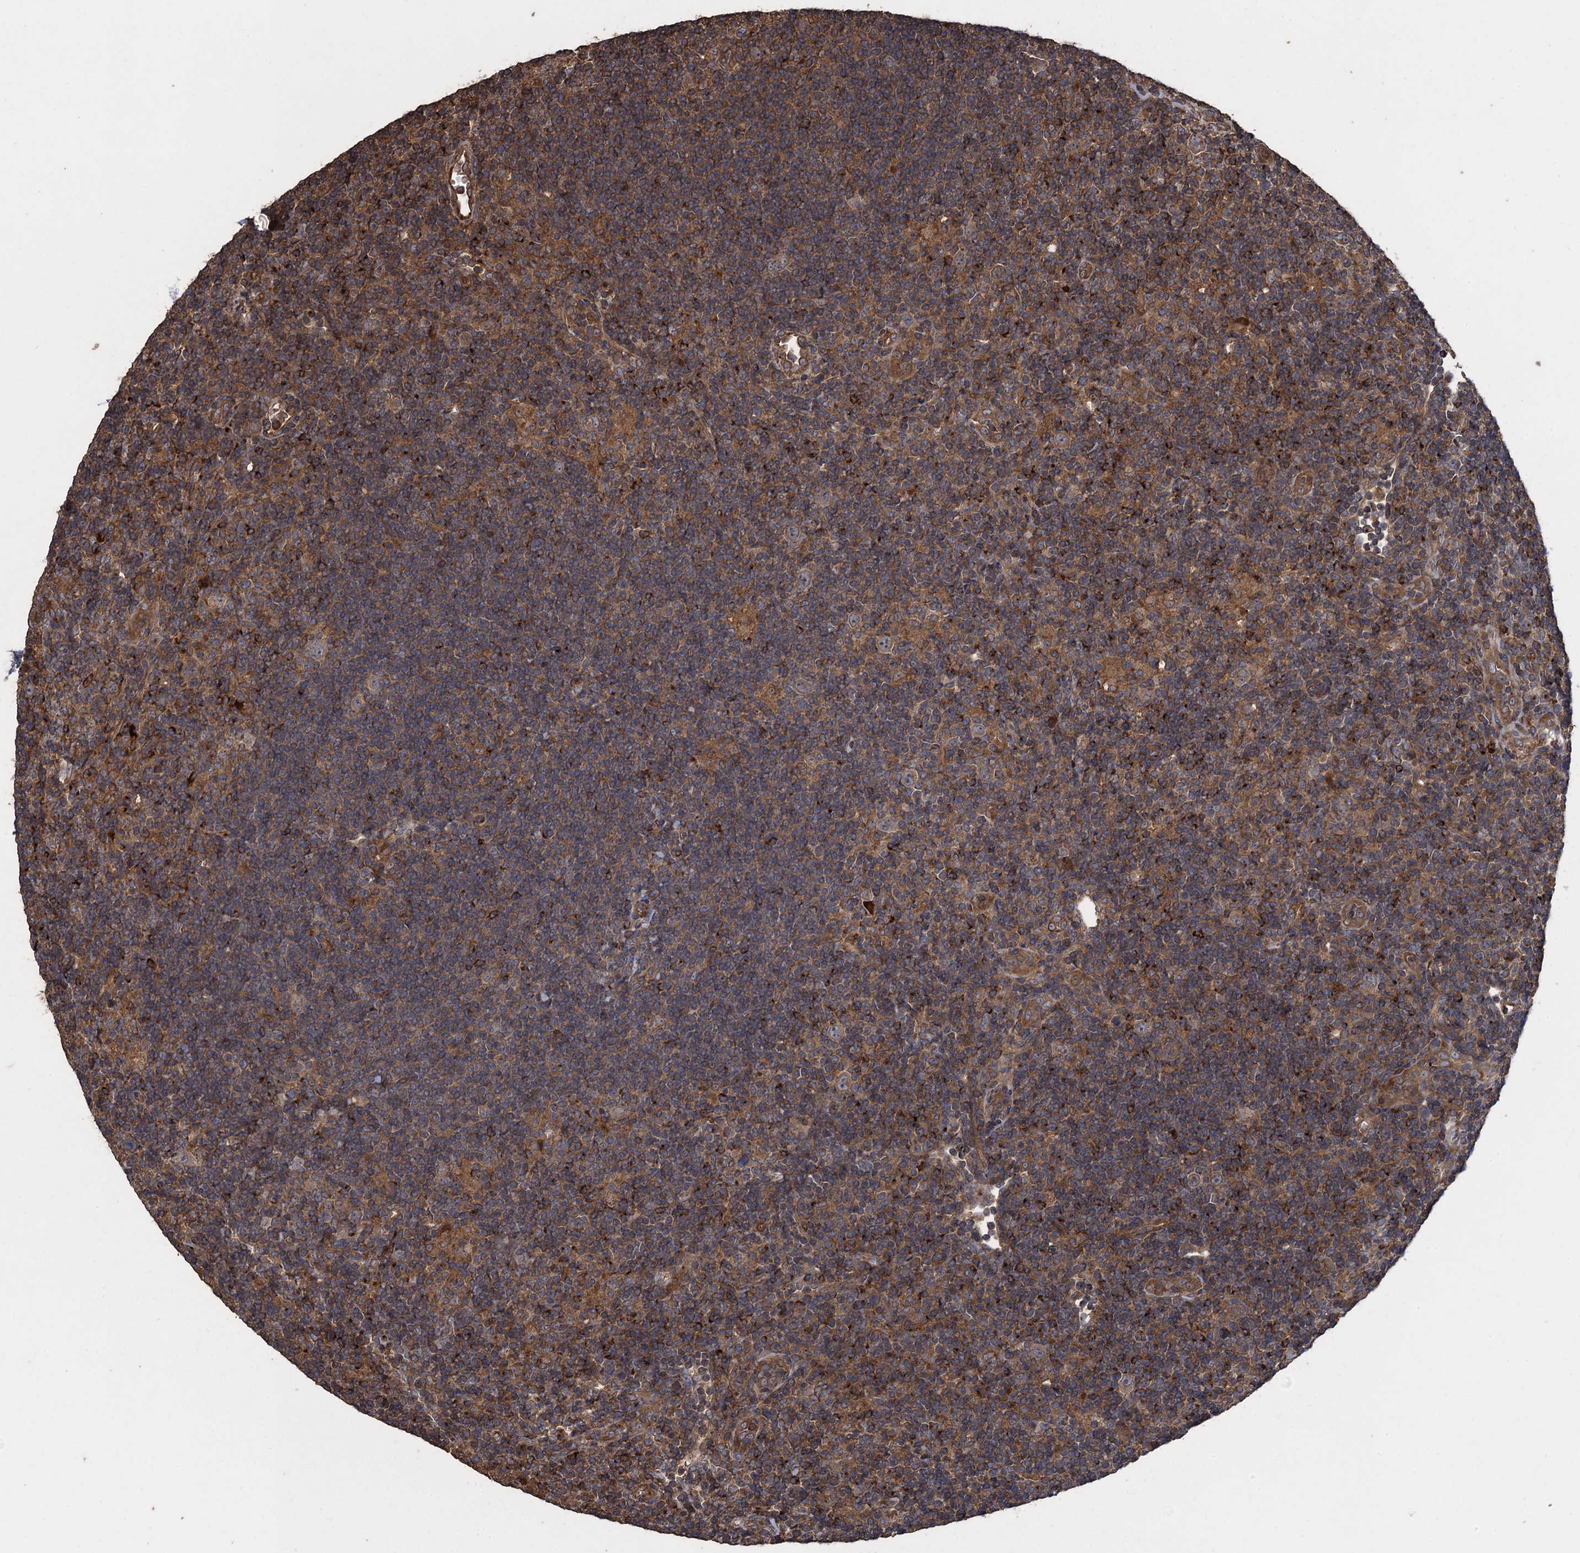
{"staining": {"intensity": "weak", "quantity": ">75%", "location": "cytoplasmic/membranous"}, "tissue": "lymphoma", "cell_type": "Tumor cells", "image_type": "cancer", "snomed": [{"axis": "morphology", "description": "Hodgkin's disease, NOS"}, {"axis": "topography", "description": "Lymph node"}], "caption": "Immunohistochemical staining of human lymphoma displays low levels of weak cytoplasmic/membranous protein expression in approximately >75% of tumor cells. The protein of interest is stained brown, and the nuclei are stained in blue (DAB IHC with brightfield microscopy, high magnification).", "gene": "TXNDC11", "patient": {"sex": "female", "age": 57}}